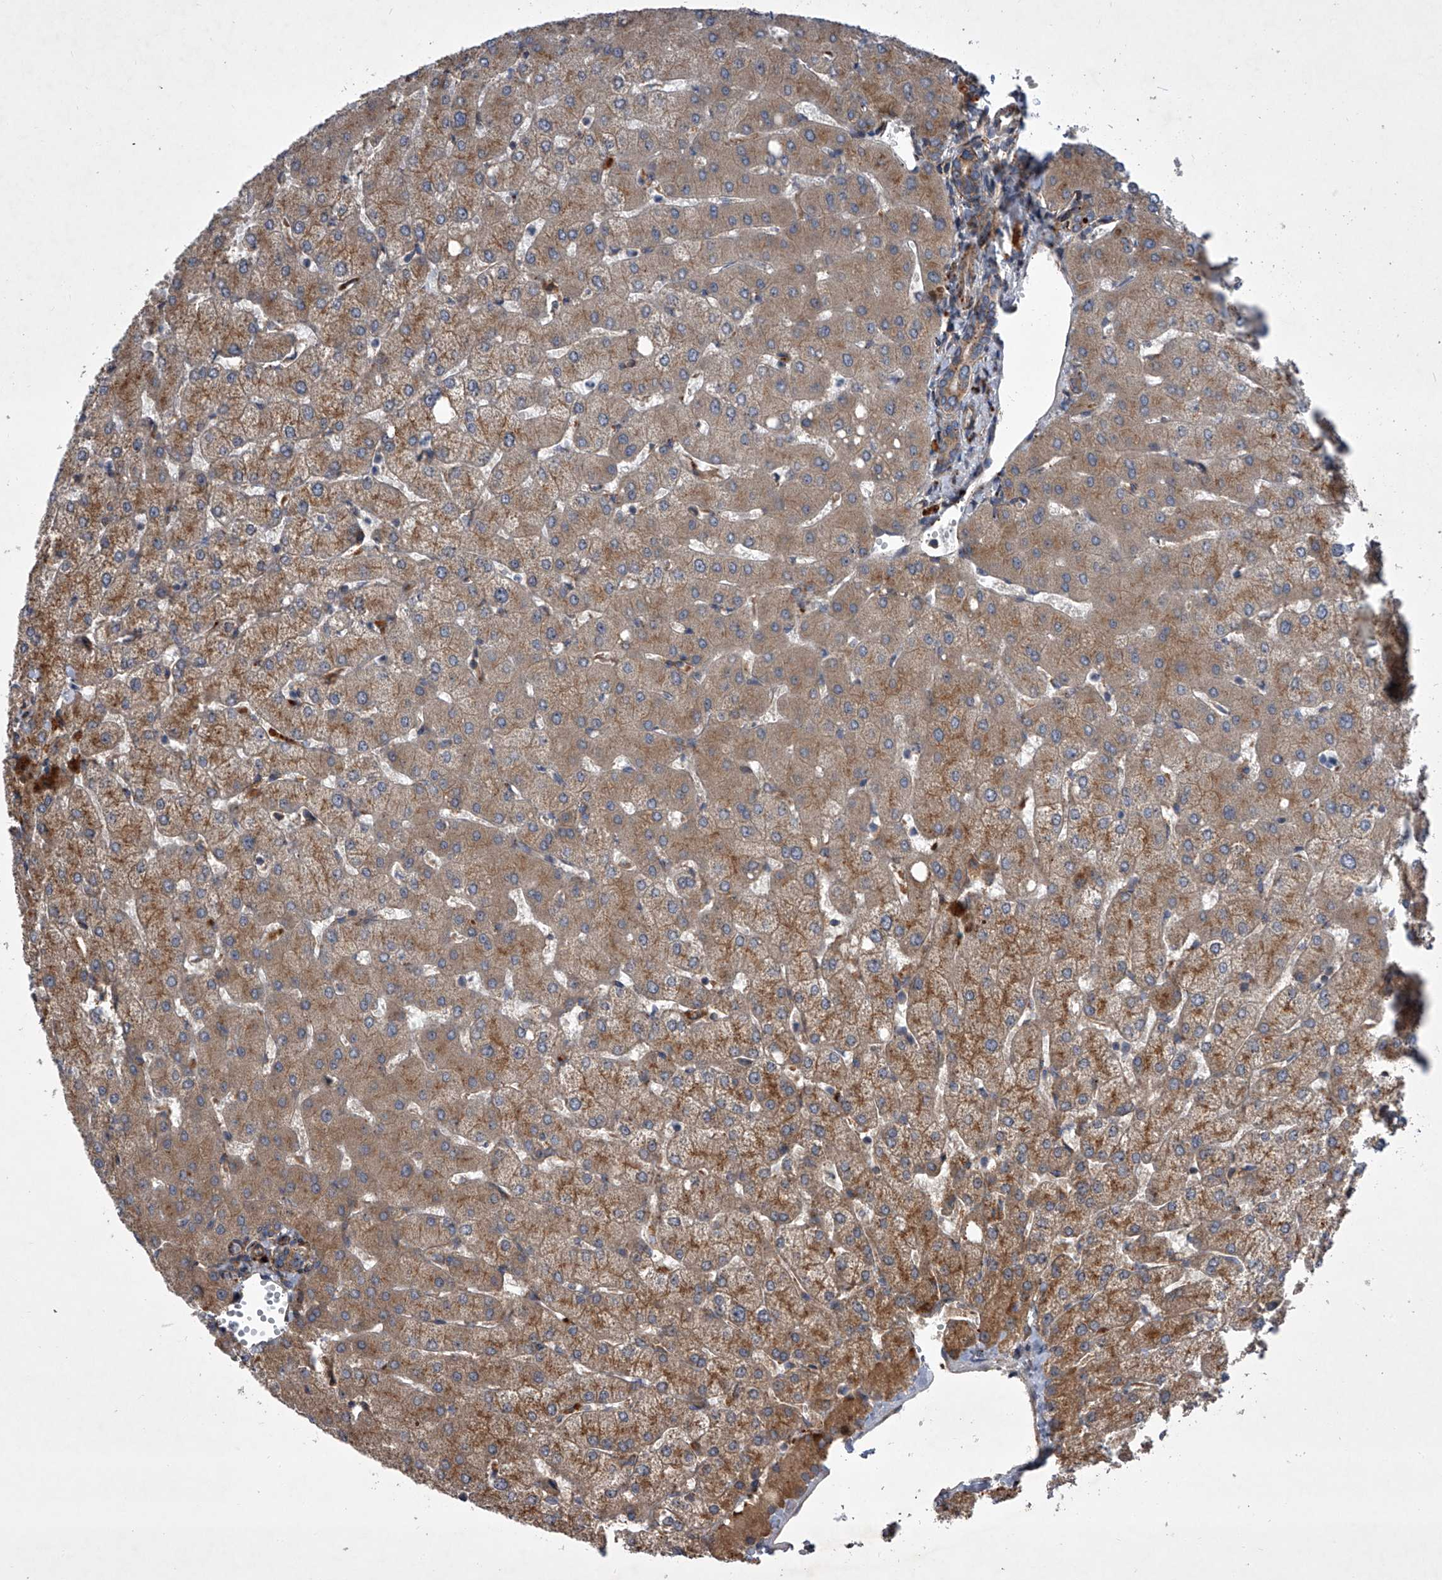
{"staining": {"intensity": "moderate", "quantity": ">75%", "location": "cytoplasmic/membranous"}, "tissue": "liver", "cell_type": "Cholangiocytes", "image_type": "normal", "snomed": [{"axis": "morphology", "description": "Normal tissue, NOS"}, {"axis": "topography", "description": "Liver"}], "caption": "A high-resolution photomicrograph shows immunohistochemistry (IHC) staining of normal liver, which displays moderate cytoplasmic/membranous expression in about >75% of cholangiocytes. (Stains: DAB (3,3'-diaminobenzidine) in brown, nuclei in blue, Microscopy: brightfield microscopy at high magnification).", "gene": "USP47", "patient": {"sex": "female", "age": 54}}